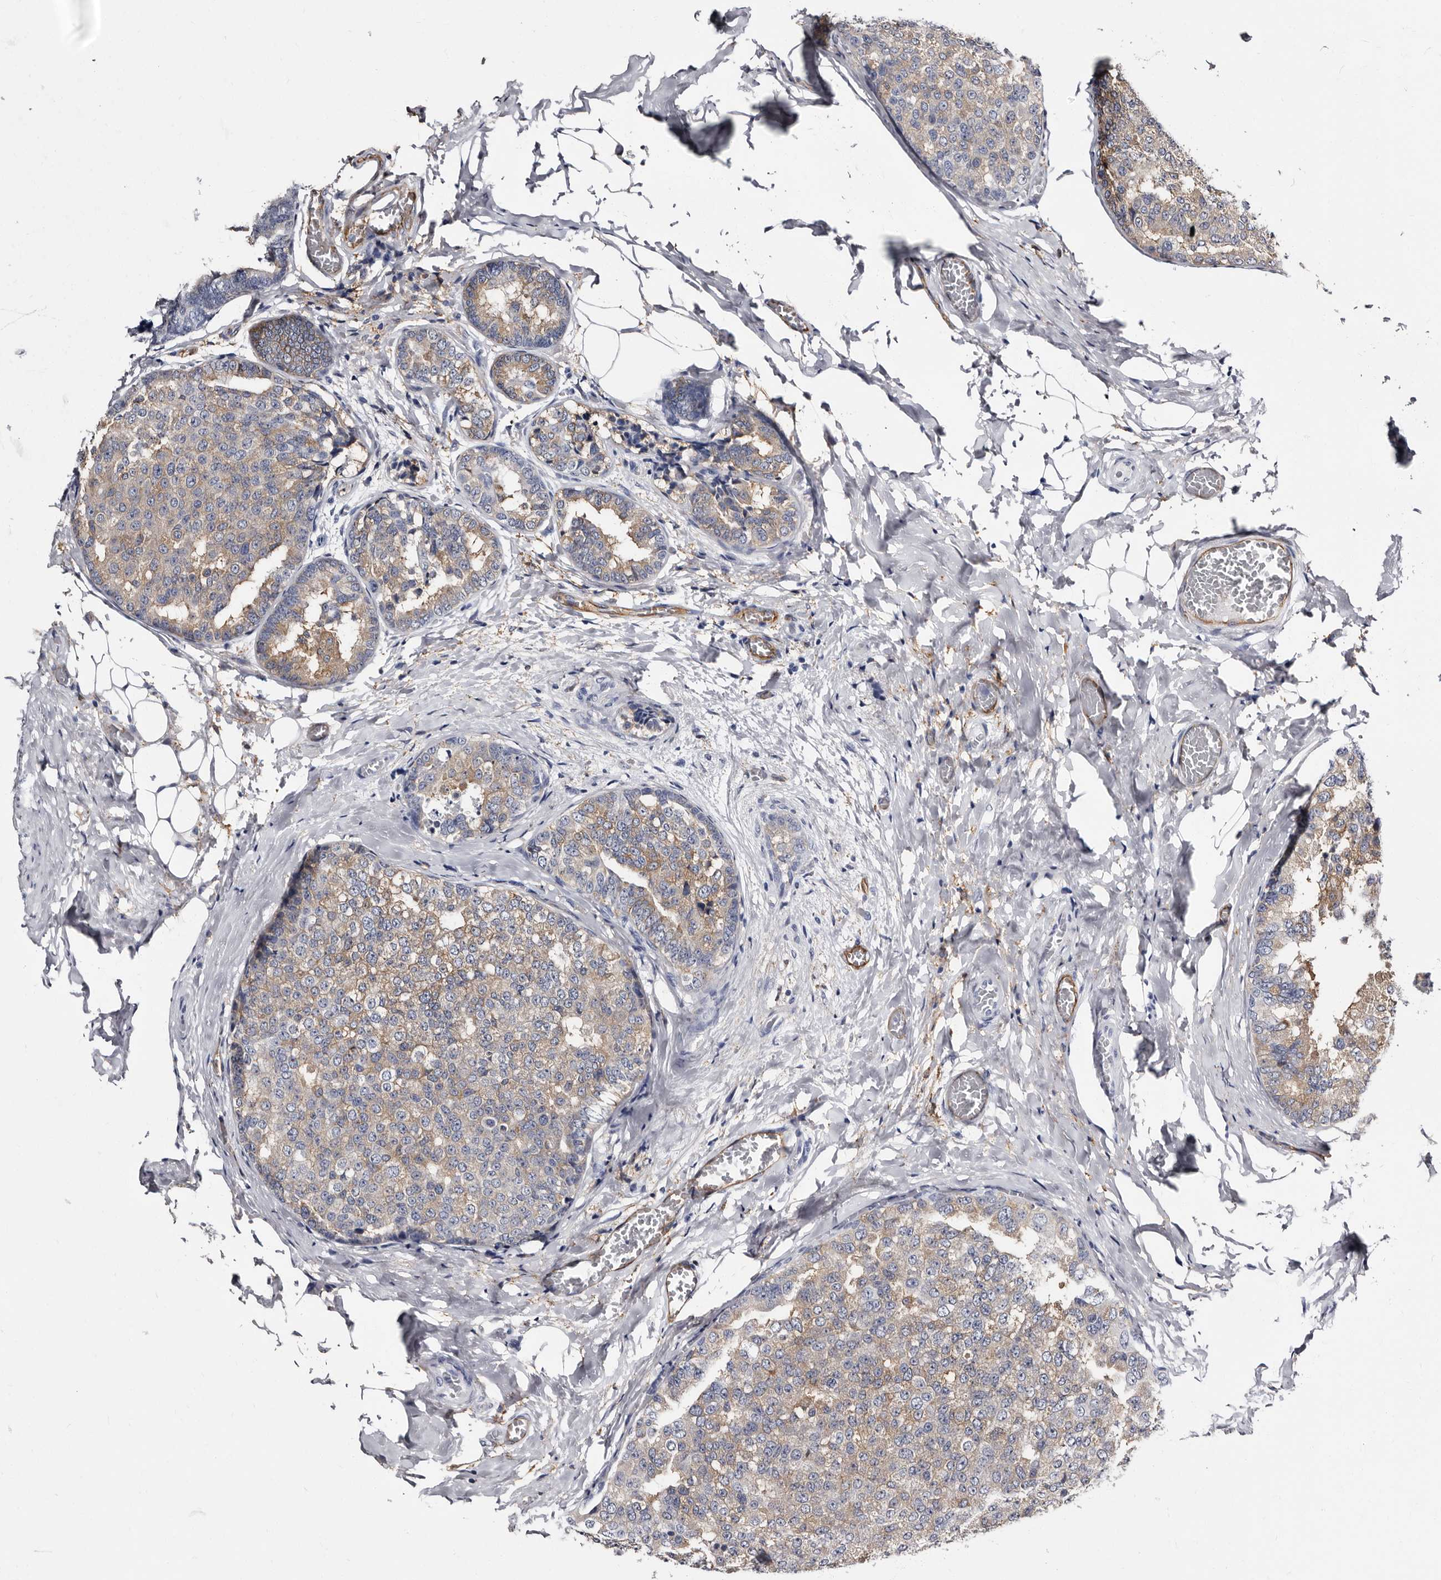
{"staining": {"intensity": "weak", "quantity": "25%-75%", "location": "cytoplasmic/membranous"}, "tissue": "breast cancer", "cell_type": "Tumor cells", "image_type": "cancer", "snomed": [{"axis": "morphology", "description": "Normal tissue, NOS"}, {"axis": "morphology", "description": "Duct carcinoma"}, {"axis": "topography", "description": "Breast"}], "caption": "This photomicrograph reveals breast invasive ductal carcinoma stained with immunohistochemistry to label a protein in brown. The cytoplasmic/membranous of tumor cells show weak positivity for the protein. Nuclei are counter-stained blue.", "gene": "EPB41L3", "patient": {"sex": "female", "age": 43}}